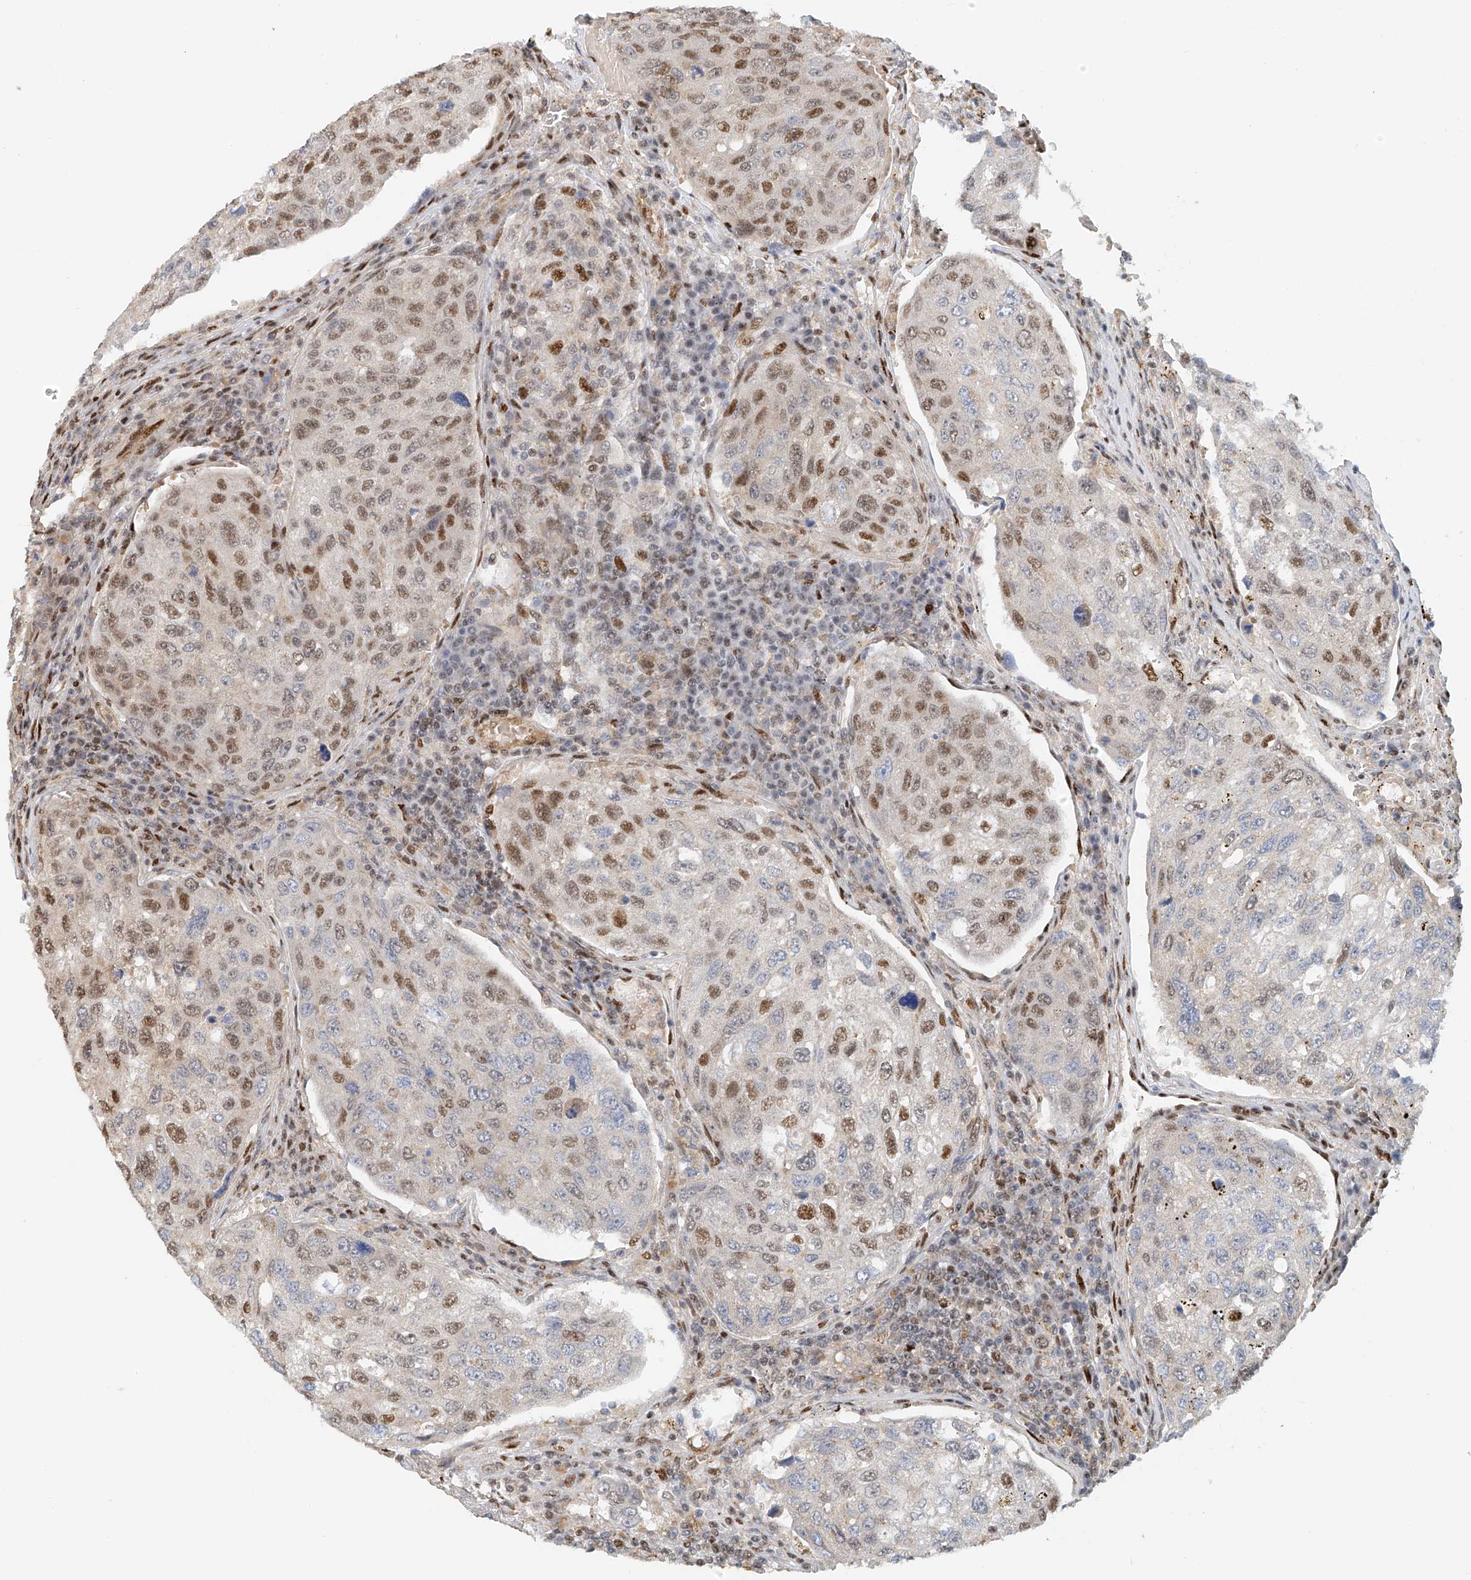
{"staining": {"intensity": "moderate", "quantity": "25%-75%", "location": "nuclear"}, "tissue": "urothelial cancer", "cell_type": "Tumor cells", "image_type": "cancer", "snomed": [{"axis": "morphology", "description": "Urothelial carcinoma, High grade"}, {"axis": "topography", "description": "Lymph node"}, {"axis": "topography", "description": "Urinary bladder"}], "caption": "IHC (DAB (3,3'-diaminobenzidine)) staining of urothelial carcinoma (high-grade) exhibits moderate nuclear protein staining in approximately 25%-75% of tumor cells. Using DAB (3,3'-diaminobenzidine) (brown) and hematoxylin (blue) stains, captured at high magnification using brightfield microscopy.", "gene": "ZNF514", "patient": {"sex": "male", "age": 51}}